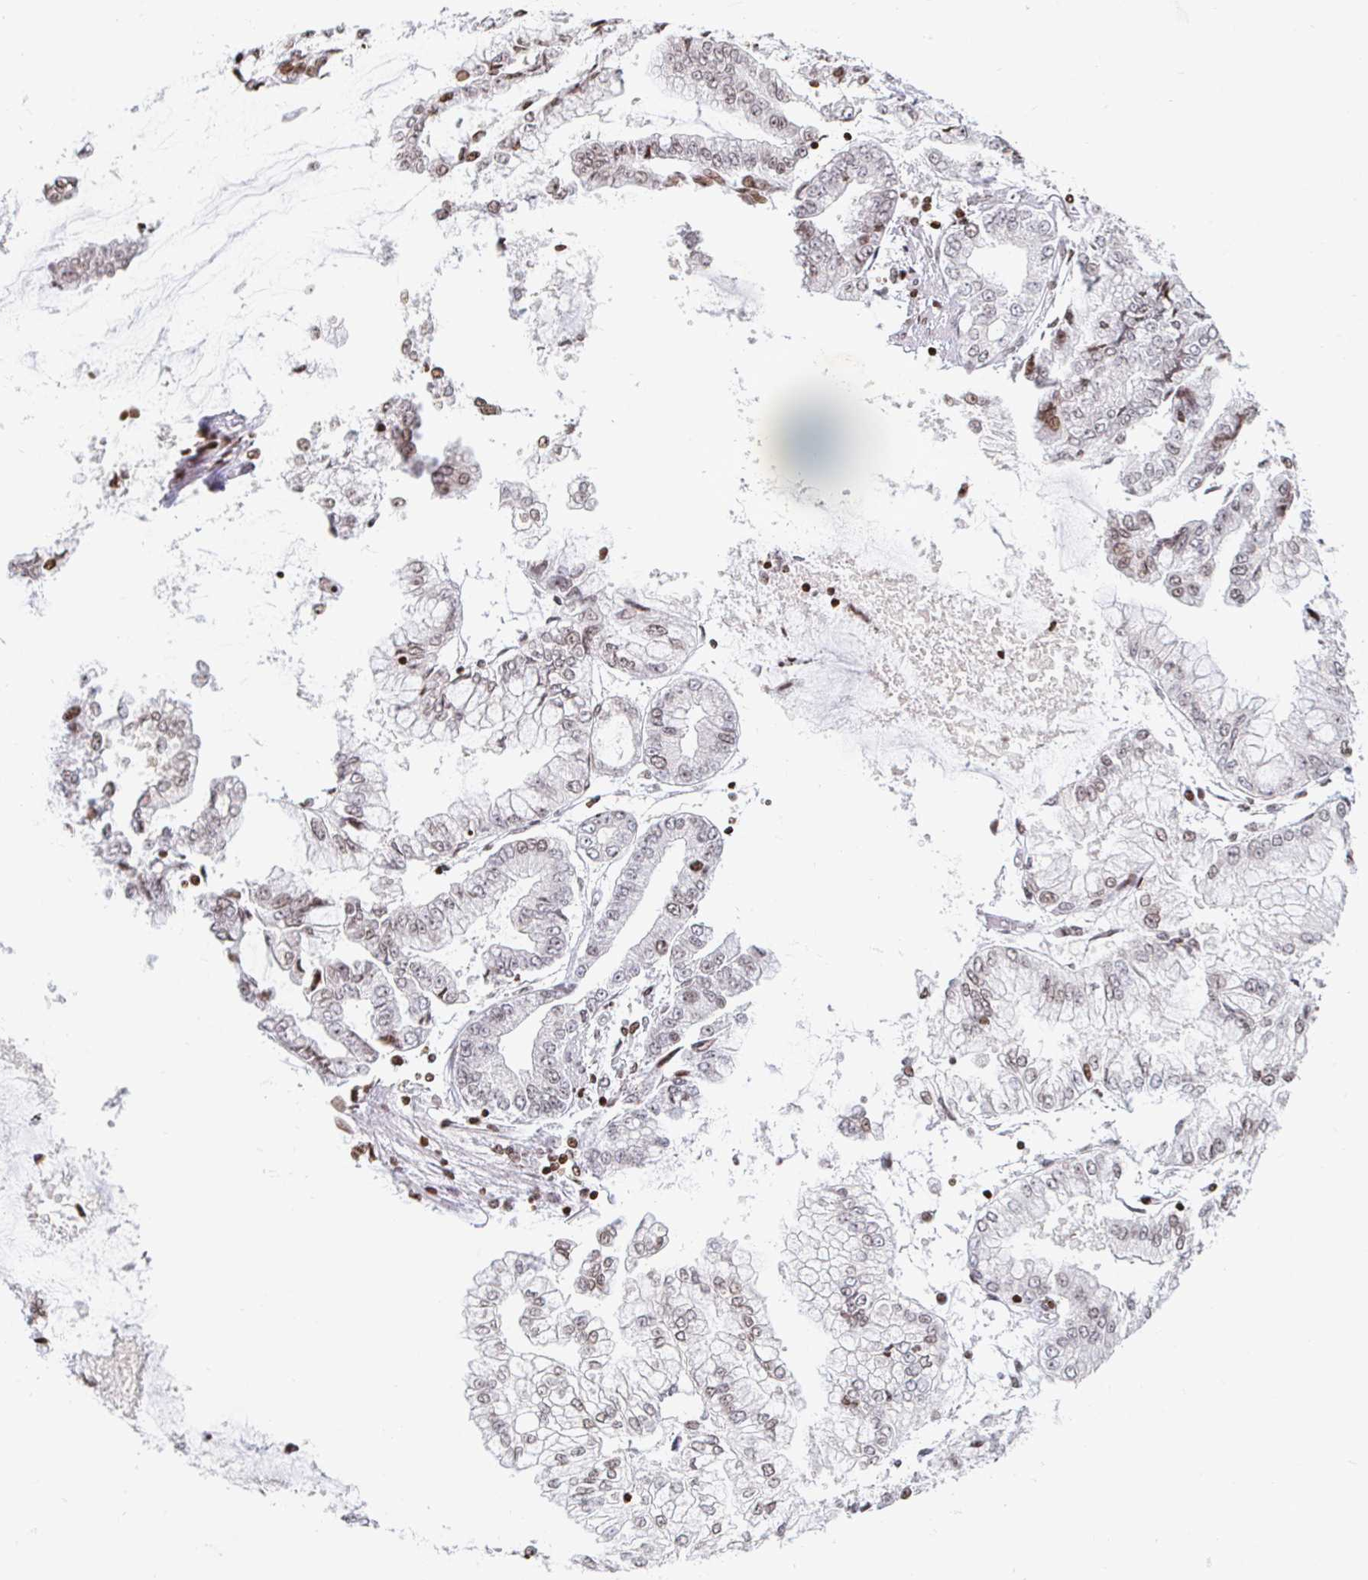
{"staining": {"intensity": "weak", "quantity": "25%-75%", "location": "nuclear"}, "tissue": "stomach cancer", "cell_type": "Tumor cells", "image_type": "cancer", "snomed": [{"axis": "morphology", "description": "Adenocarcinoma, NOS"}, {"axis": "topography", "description": "Stomach, upper"}], "caption": "The photomicrograph reveals immunohistochemical staining of adenocarcinoma (stomach). There is weak nuclear positivity is identified in about 25%-75% of tumor cells.", "gene": "HOXC10", "patient": {"sex": "female", "age": 74}}